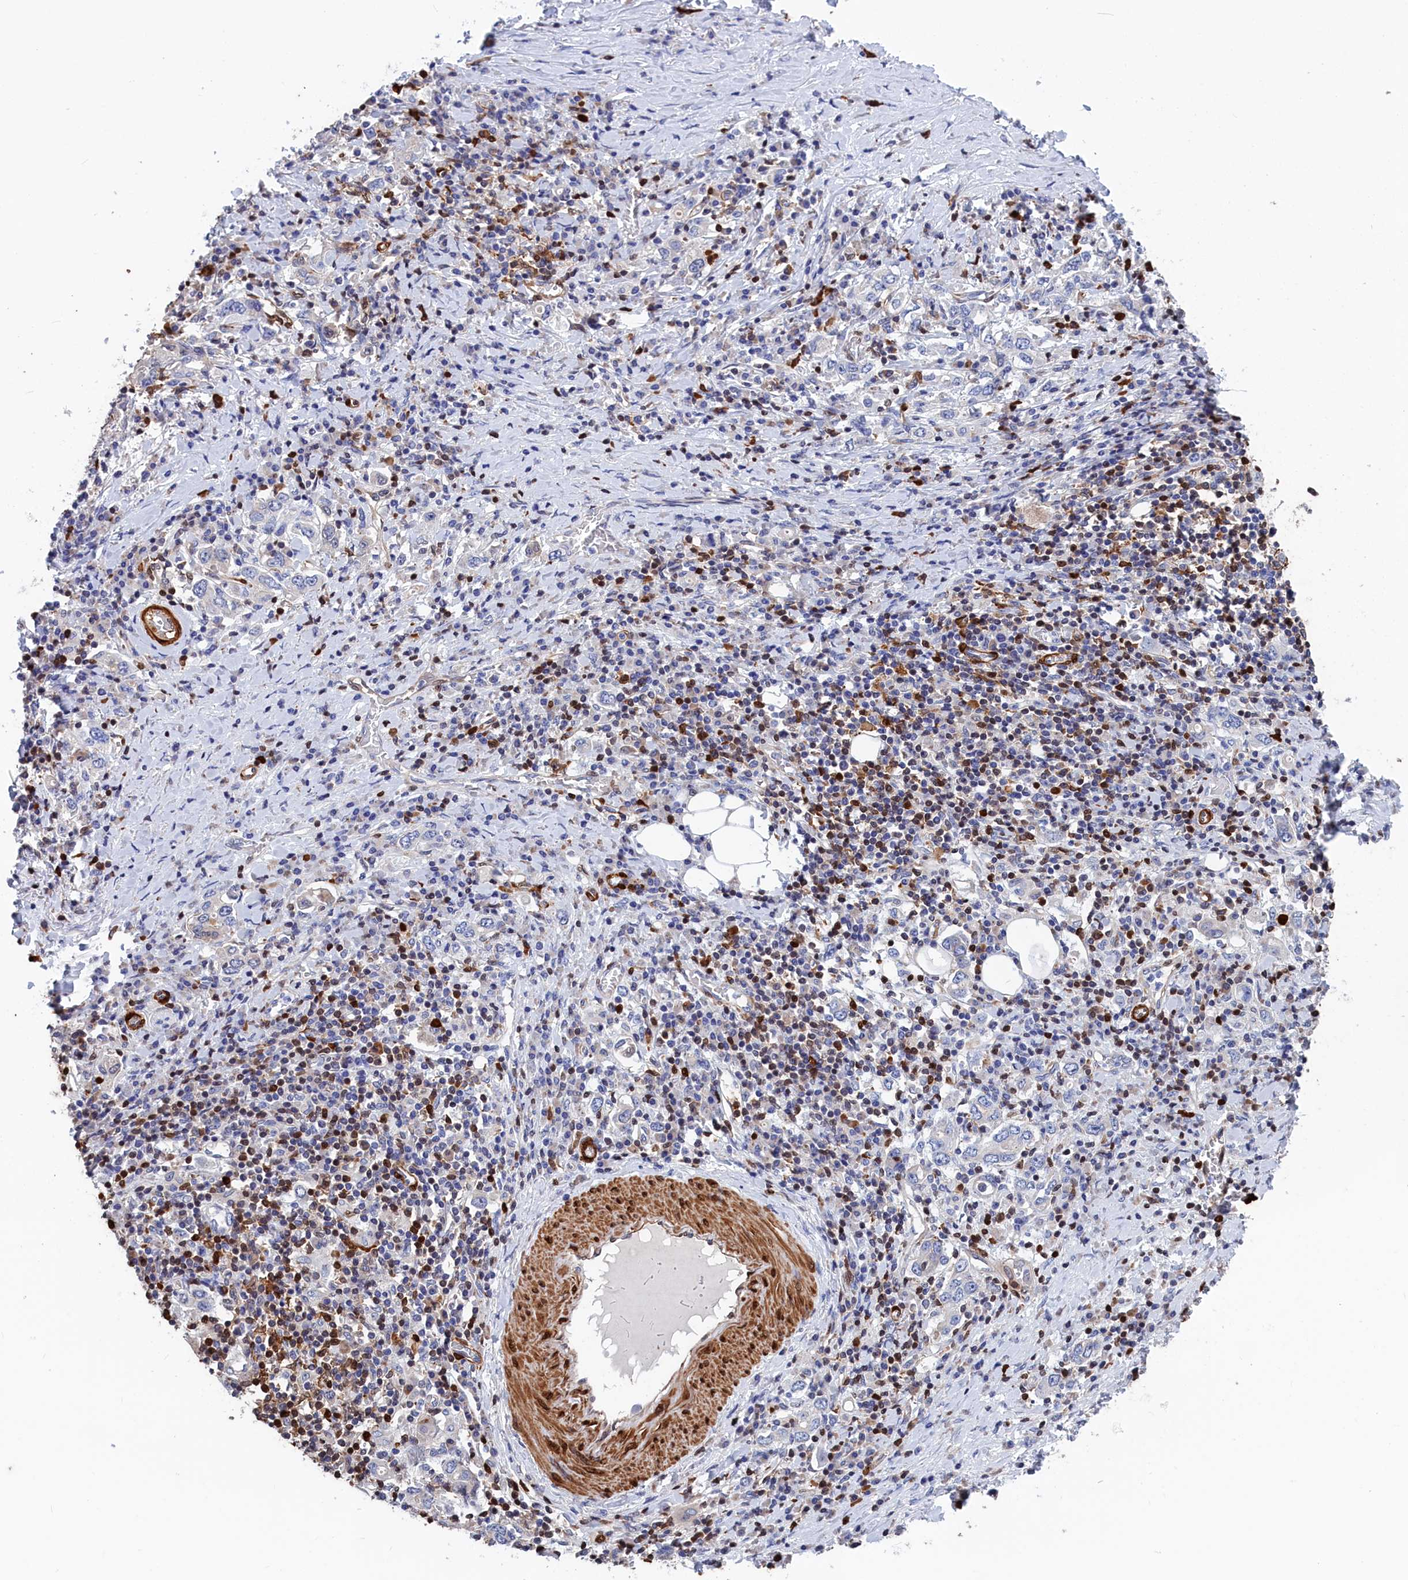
{"staining": {"intensity": "negative", "quantity": "none", "location": "none"}, "tissue": "stomach cancer", "cell_type": "Tumor cells", "image_type": "cancer", "snomed": [{"axis": "morphology", "description": "Adenocarcinoma, NOS"}, {"axis": "topography", "description": "Stomach, upper"}, {"axis": "topography", "description": "Stomach"}], "caption": "IHC of stomach adenocarcinoma shows no staining in tumor cells. (Immunohistochemistry, brightfield microscopy, high magnification).", "gene": "CRIP1", "patient": {"sex": "male", "age": 62}}